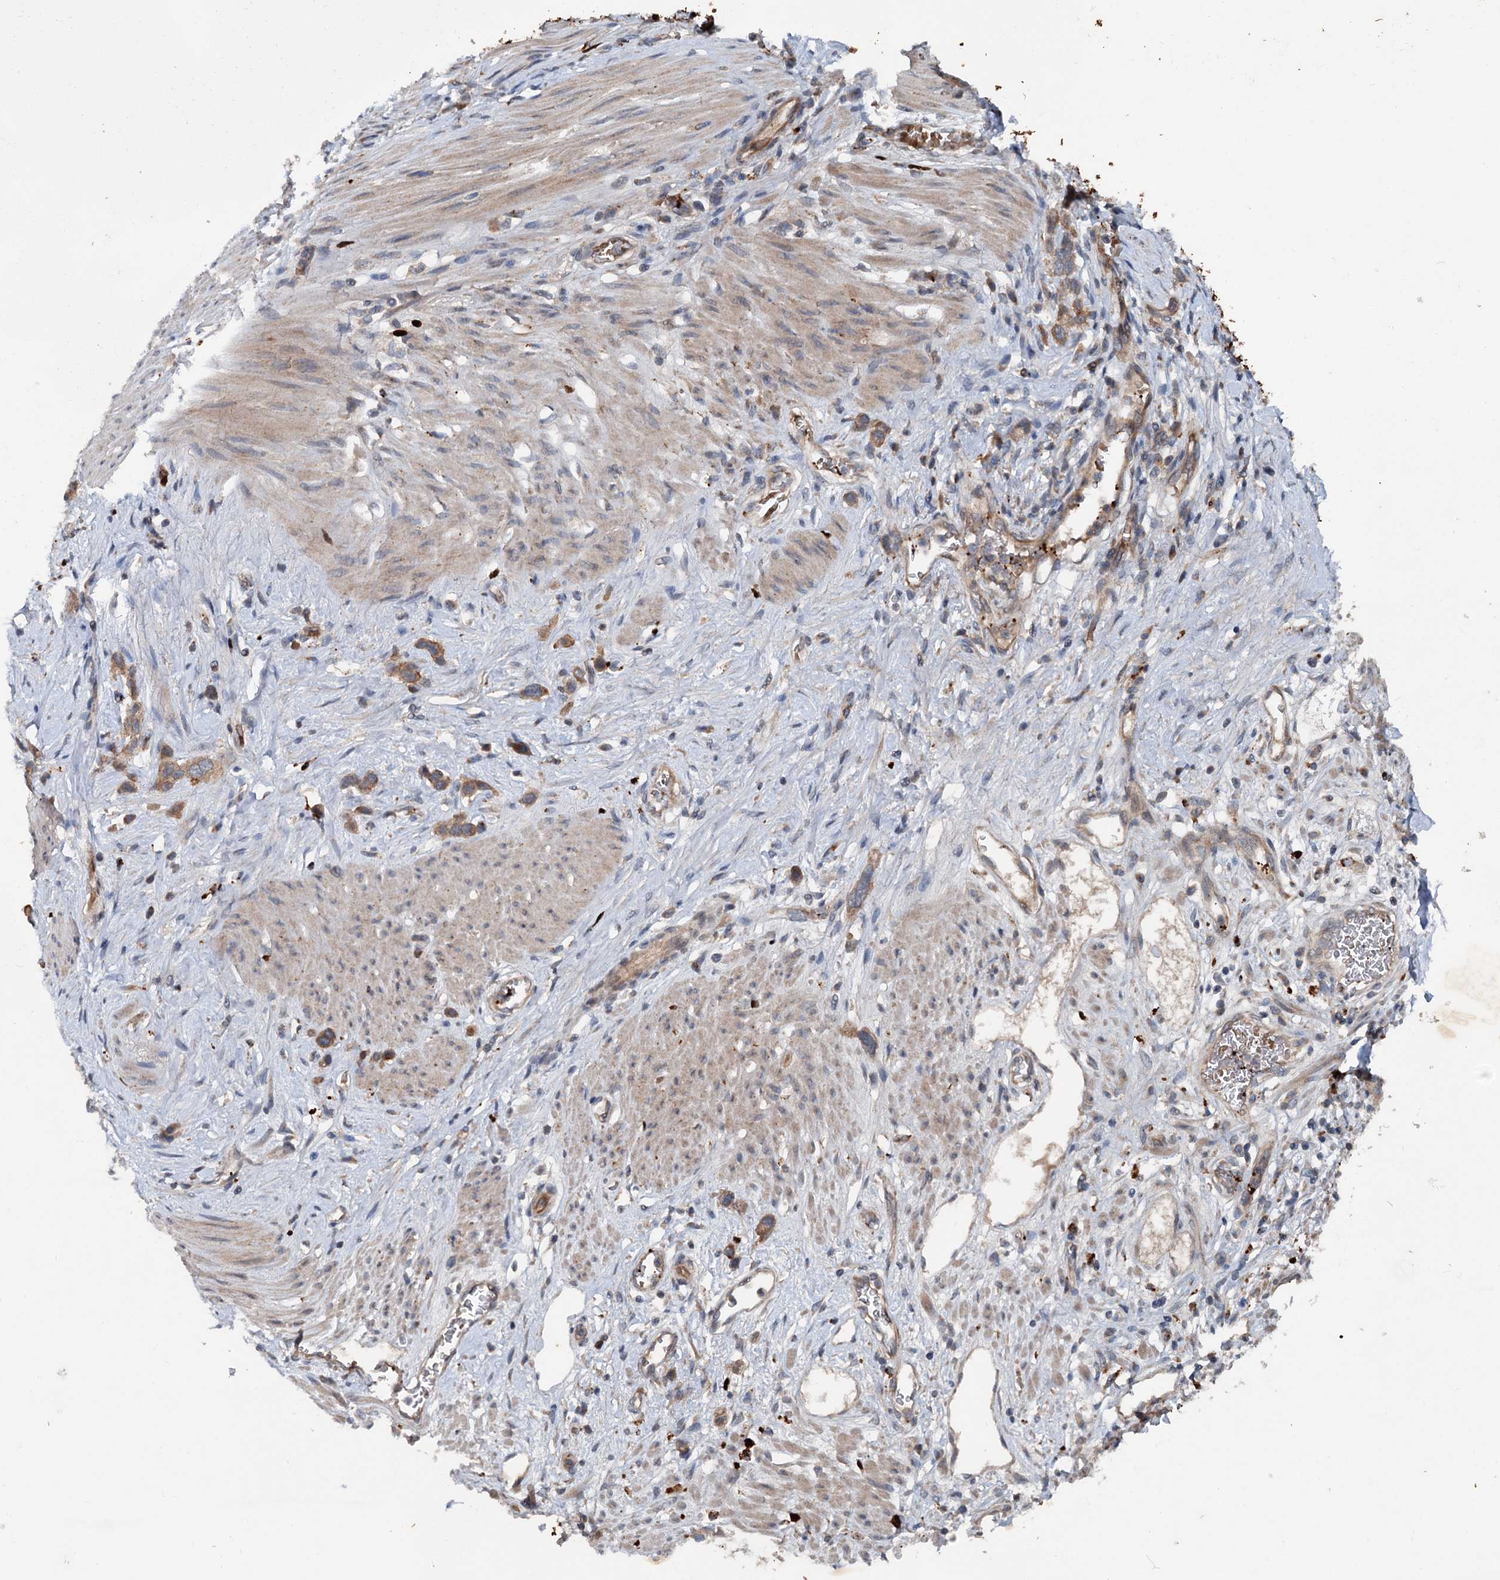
{"staining": {"intensity": "moderate", "quantity": ">75%", "location": "cytoplasmic/membranous"}, "tissue": "stomach cancer", "cell_type": "Tumor cells", "image_type": "cancer", "snomed": [{"axis": "morphology", "description": "Adenocarcinoma, NOS"}, {"axis": "morphology", "description": "Adenocarcinoma, High grade"}, {"axis": "topography", "description": "Stomach, upper"}, {"axis": "topography", "description": "Stomach, lower"}], "caption": "Approximately >75% of tumor cells in human stomach adenocarcinoma reveal moderate cytoplasmic/membranous protein expression as visualized by brown immunohistochemical staining.", "gene": "N4BP2L2", "patient": {"sex": "female", "age": 65}}